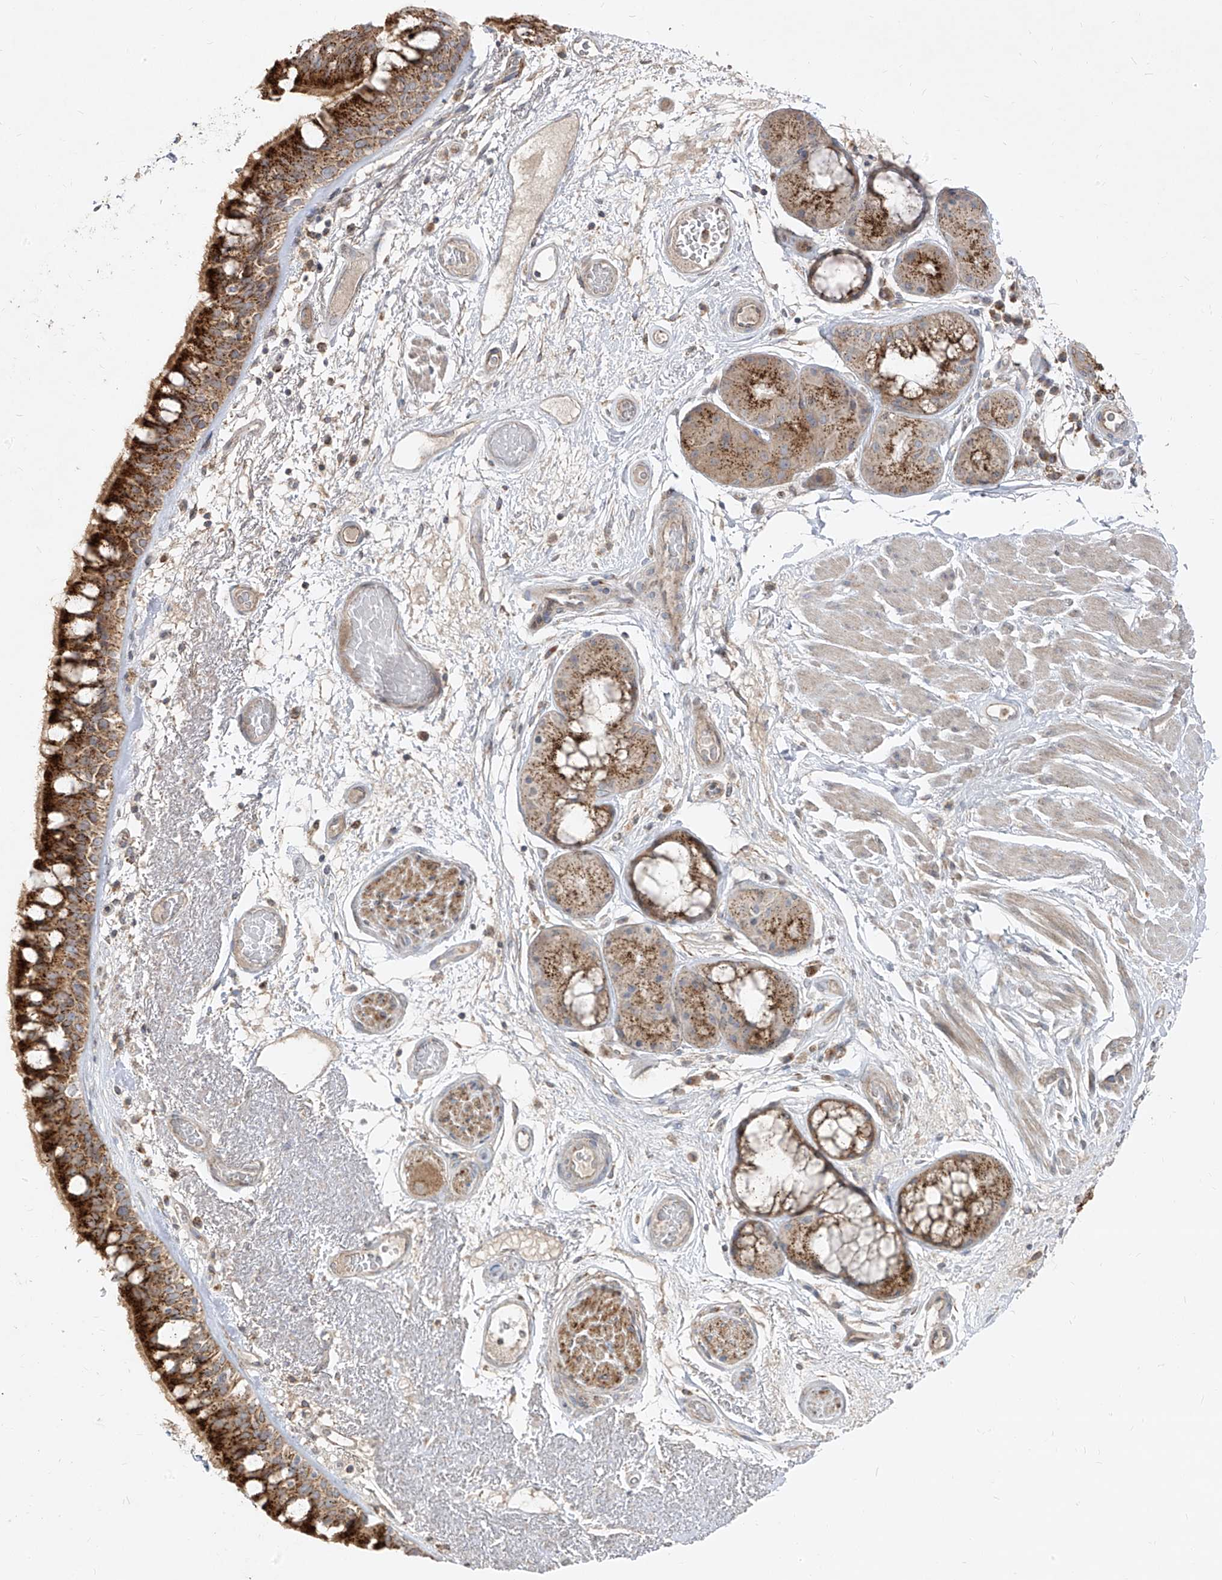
{"staining": {"intensity": "strong", "quantity": ">75%", "location": "cytoplasmic/membranous"}, "tissue": "bronchus", "cell_type": "Respiratory epithelial cells", "image_type": "normal", "snomed": [{"axis": "morphology", "description": "Normal tissue, NOS"}, {"axis": "morphology", "description": "Squamous cell carcinoma, NOS"}, {"axis": "topography", "description": "Lymph node"}, {"axis": "topography", "description": "Bronchus"}, {"axis": "topography", "description": "Lung"}], "caption": "Brown immunohistochemical staining in normal human bronchus exhibits strong cytoplasmic/membranous staining in approximately >75% of respiratory epithelial cells. The staining was performed using DAB (3,3'-diaminobenzidine) to visualize the protein expression in brown, while the nuclei were stained in blue with hematoxylin (Magnification: 20x).", "gene": "ABCD3", "patient": {"sex": "male", "age": 66}}